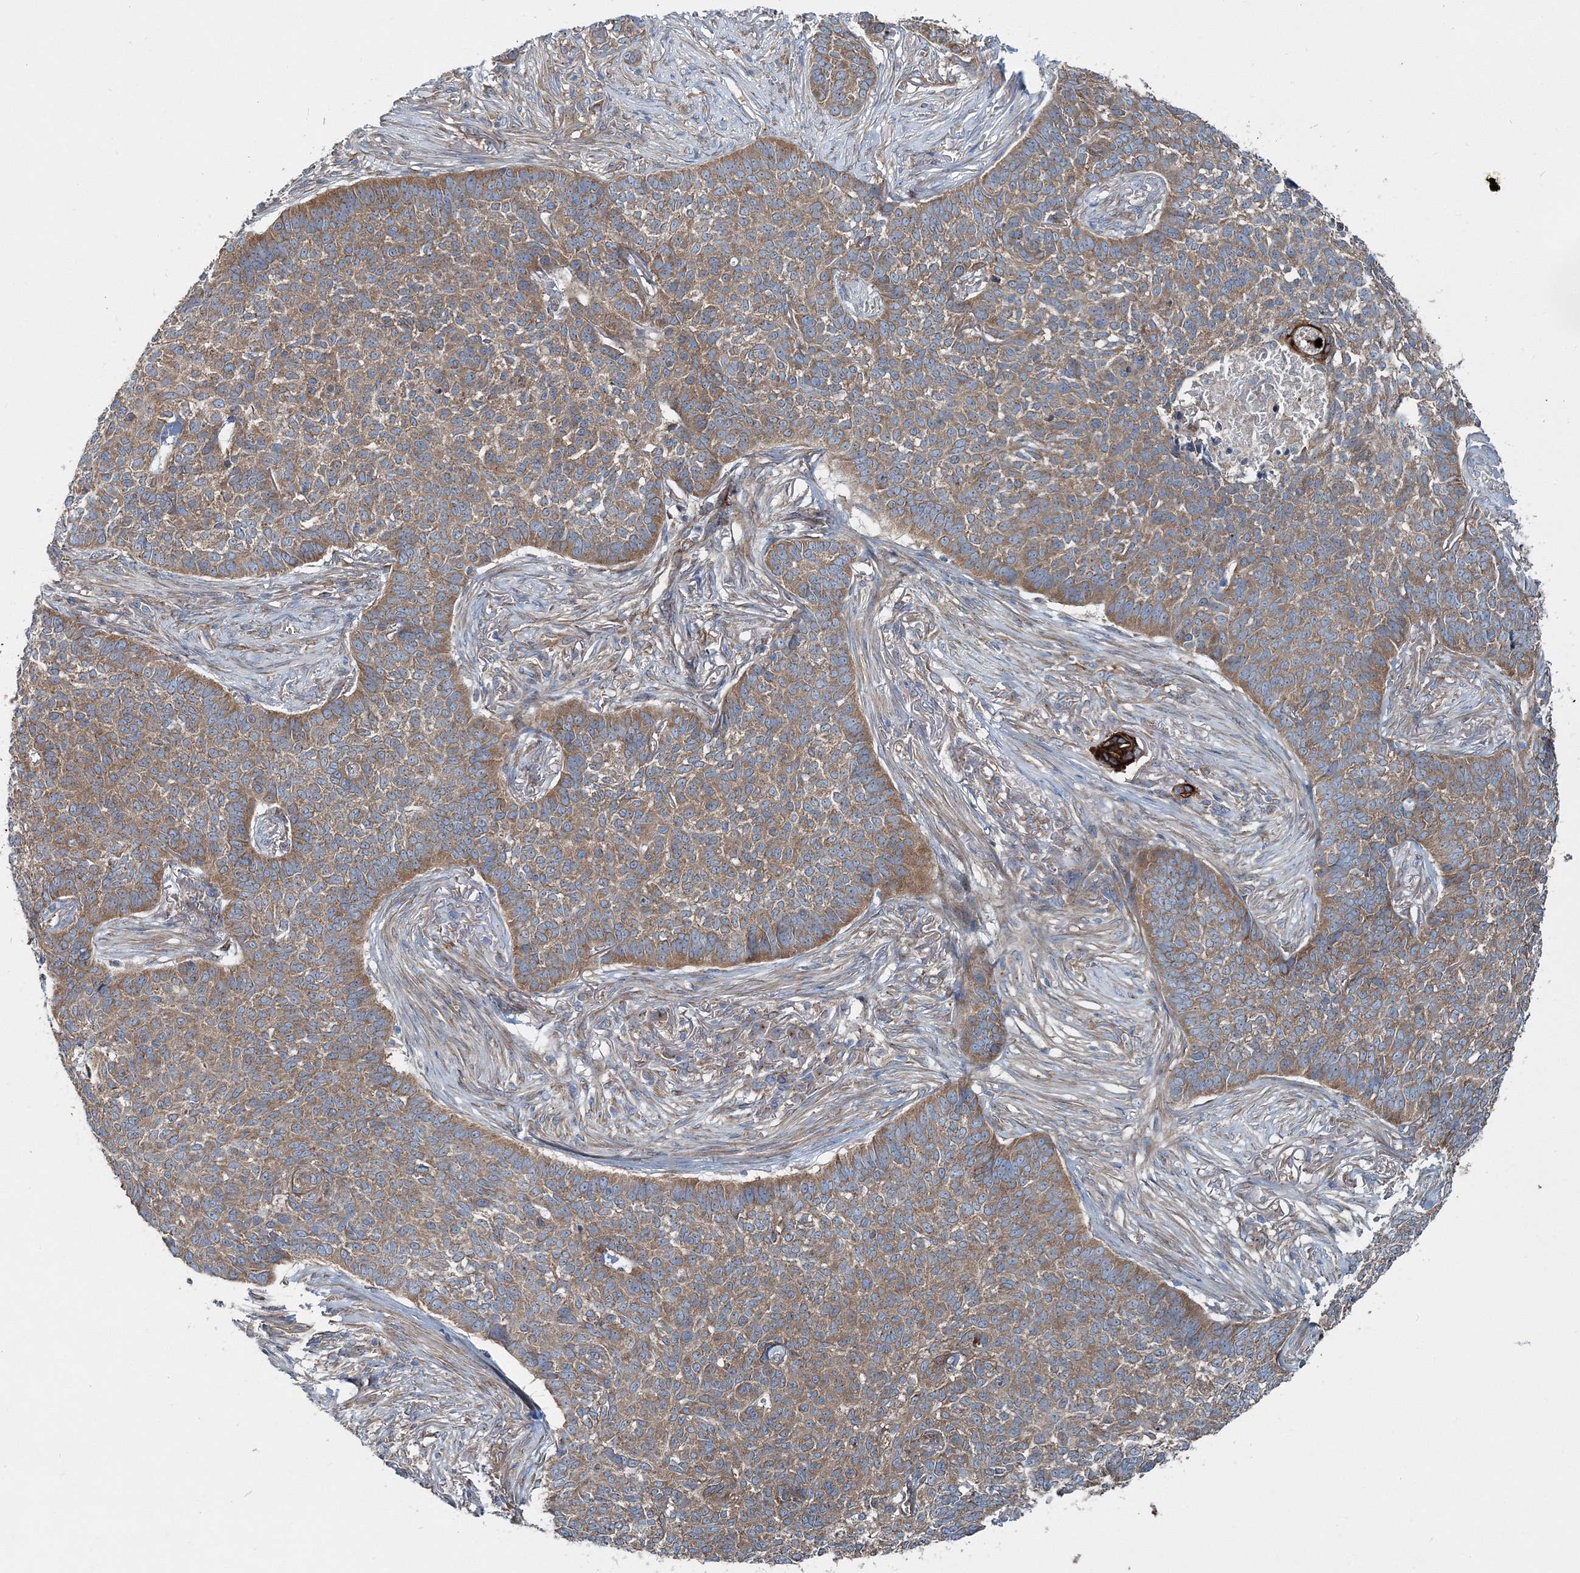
{"staining": {"intensity": "moderate", "quantity": ">75%", "location": "cytoplasmic/membranous"}, "tissue": "skin cancer", "cell_type": "Tumor cells", "image_type": "cancer", "snomed": [{"axis": "morphology", "description": "Basal cell carcinoma"}, {"axis": "topography", "description": "Skin"}], "caption": "Immunohistochemical staining of skin cancer (basal cell carcinoma) exhibits medium levels of moderate cytoplasmic/membranous expression in about >75% of tumor cells.", "gene": "MPHOSPH9", "patient": {"sex": "male", "age": 85}}